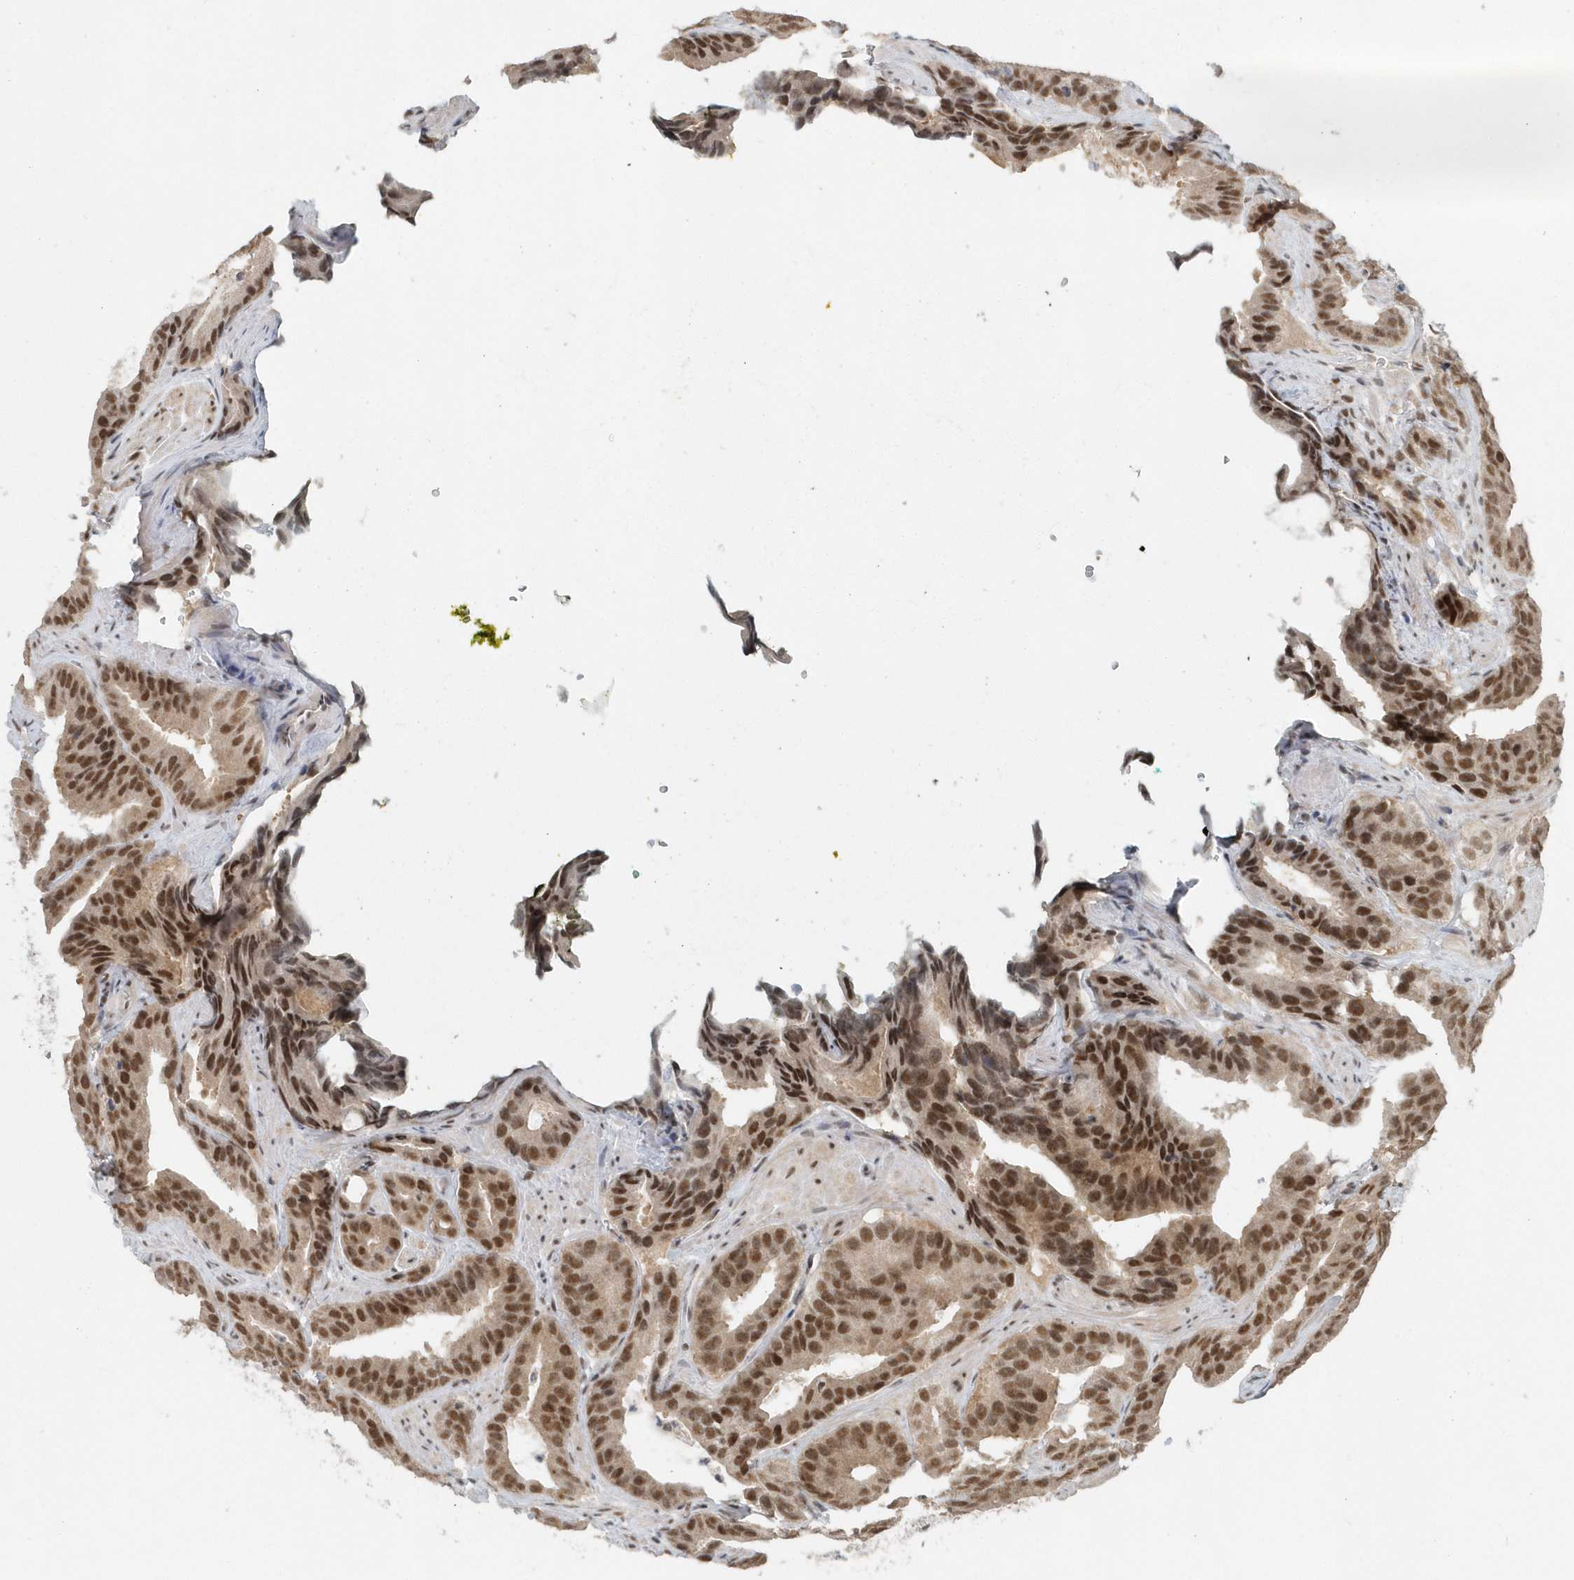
{"staining": {"intensity": "moderate", "quantity": ">75%", "location": "nuclear"}, "tissue": "prostate cancer", "cell_type": "Tumor cells", "image_type": "cancer", "snomed": [{"axis": "morphology", "description": "Adenocarcinoma, Low grade"}, {"axis": "topography", "description": "Prostate"}], "caption": "Immunohistochemical staining of prostate adenocarcinoma (low-grade) displays medium levels of moderate nuclear protein expression in about >75% of tumor cells.", "gene": "YTHDC1", "patient": {"sex": "male", "age": 59}}